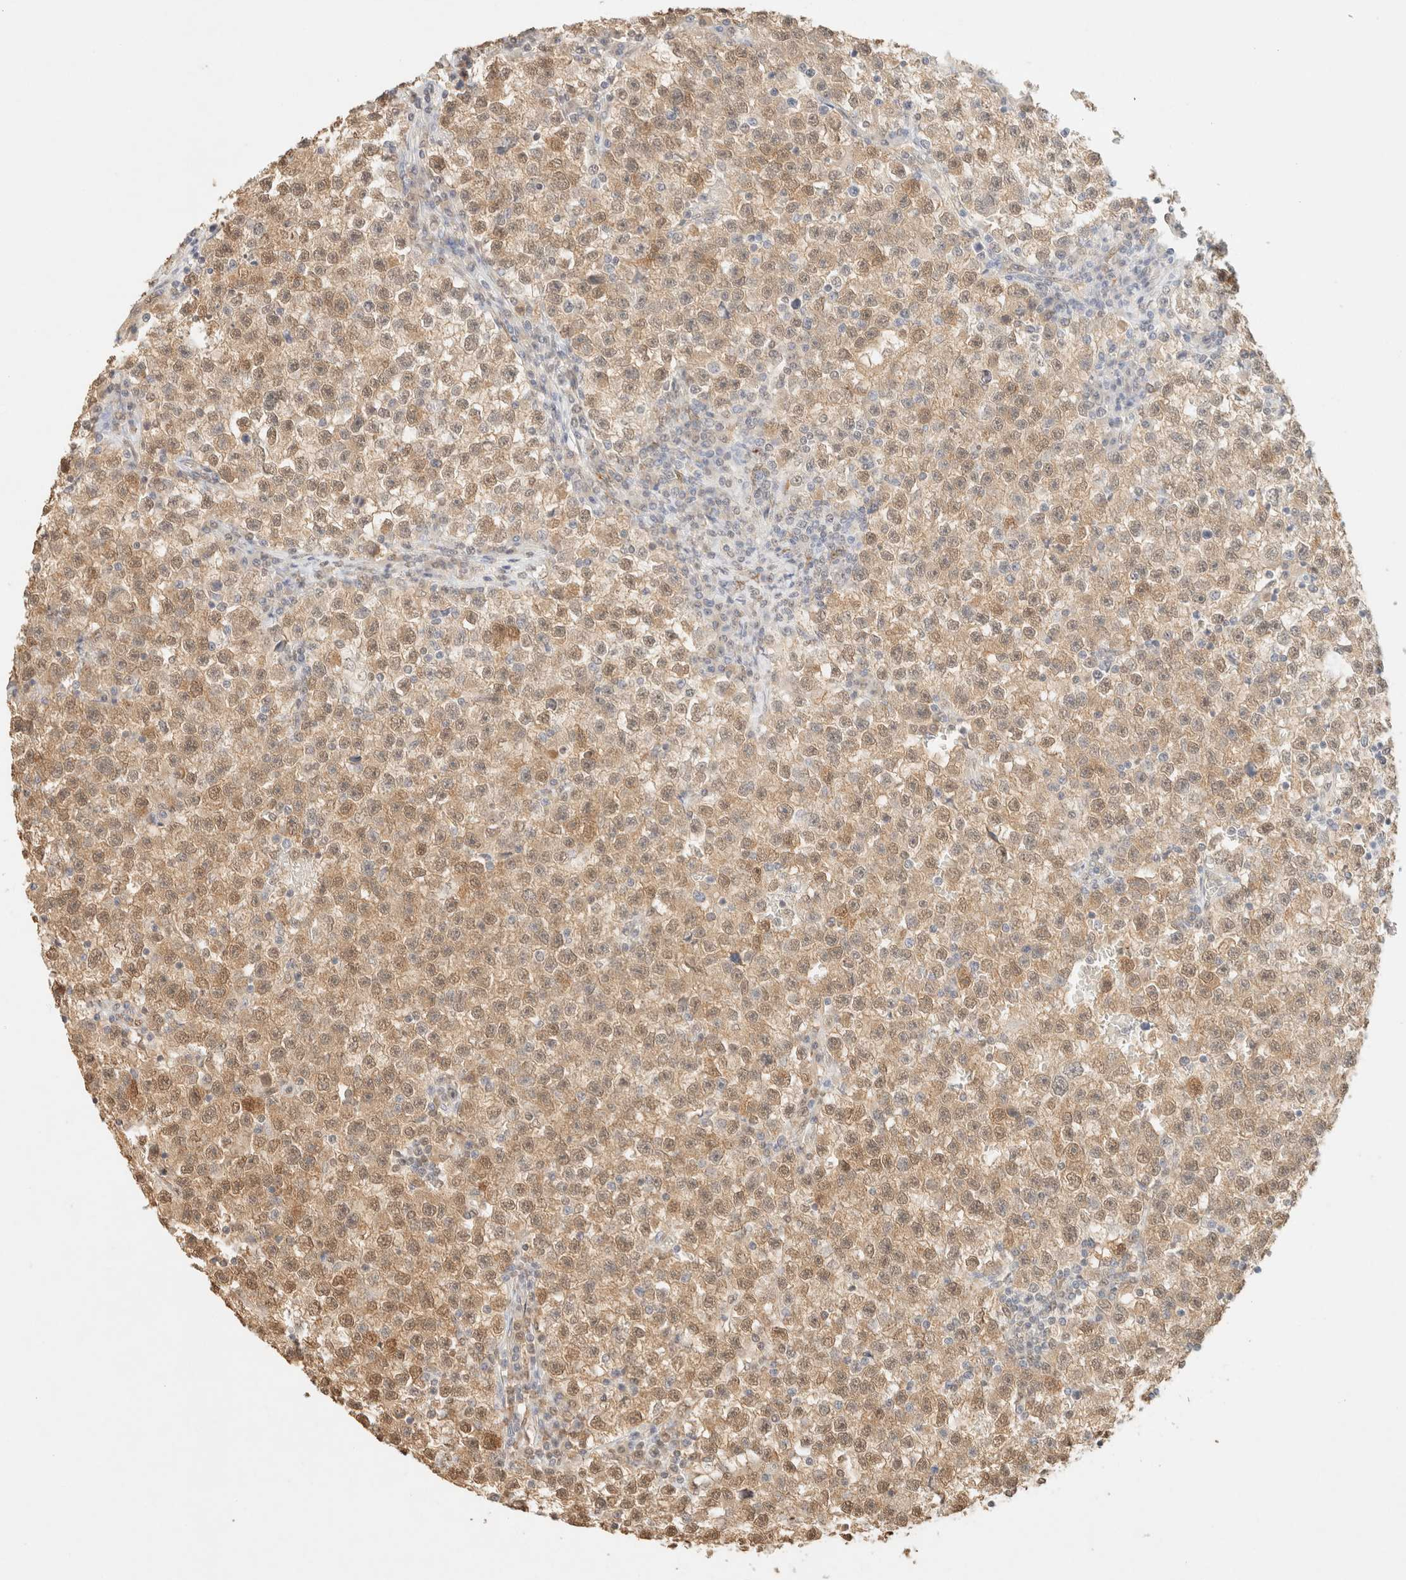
{"staining": {"intensity": "moderate", "quantity": ">75%", "location": "cytoplasmic/membranous,nuclear"}, "tissue": "testis cancer", "cell_type": "Tumor cells", "image_type": "cancer", "snomed": [{"axis": "morphology", "description": "Seminoma, NOS"}, {"axis": "topography", "description": "Testis"}], "caption": "Moderate cytoplasmic/membranous and nuclear expression is identified in about >75% of tumor cells in seminoma (testis).", "gene": "S100A13", "patient": {"sex": "male", "age": 22}}